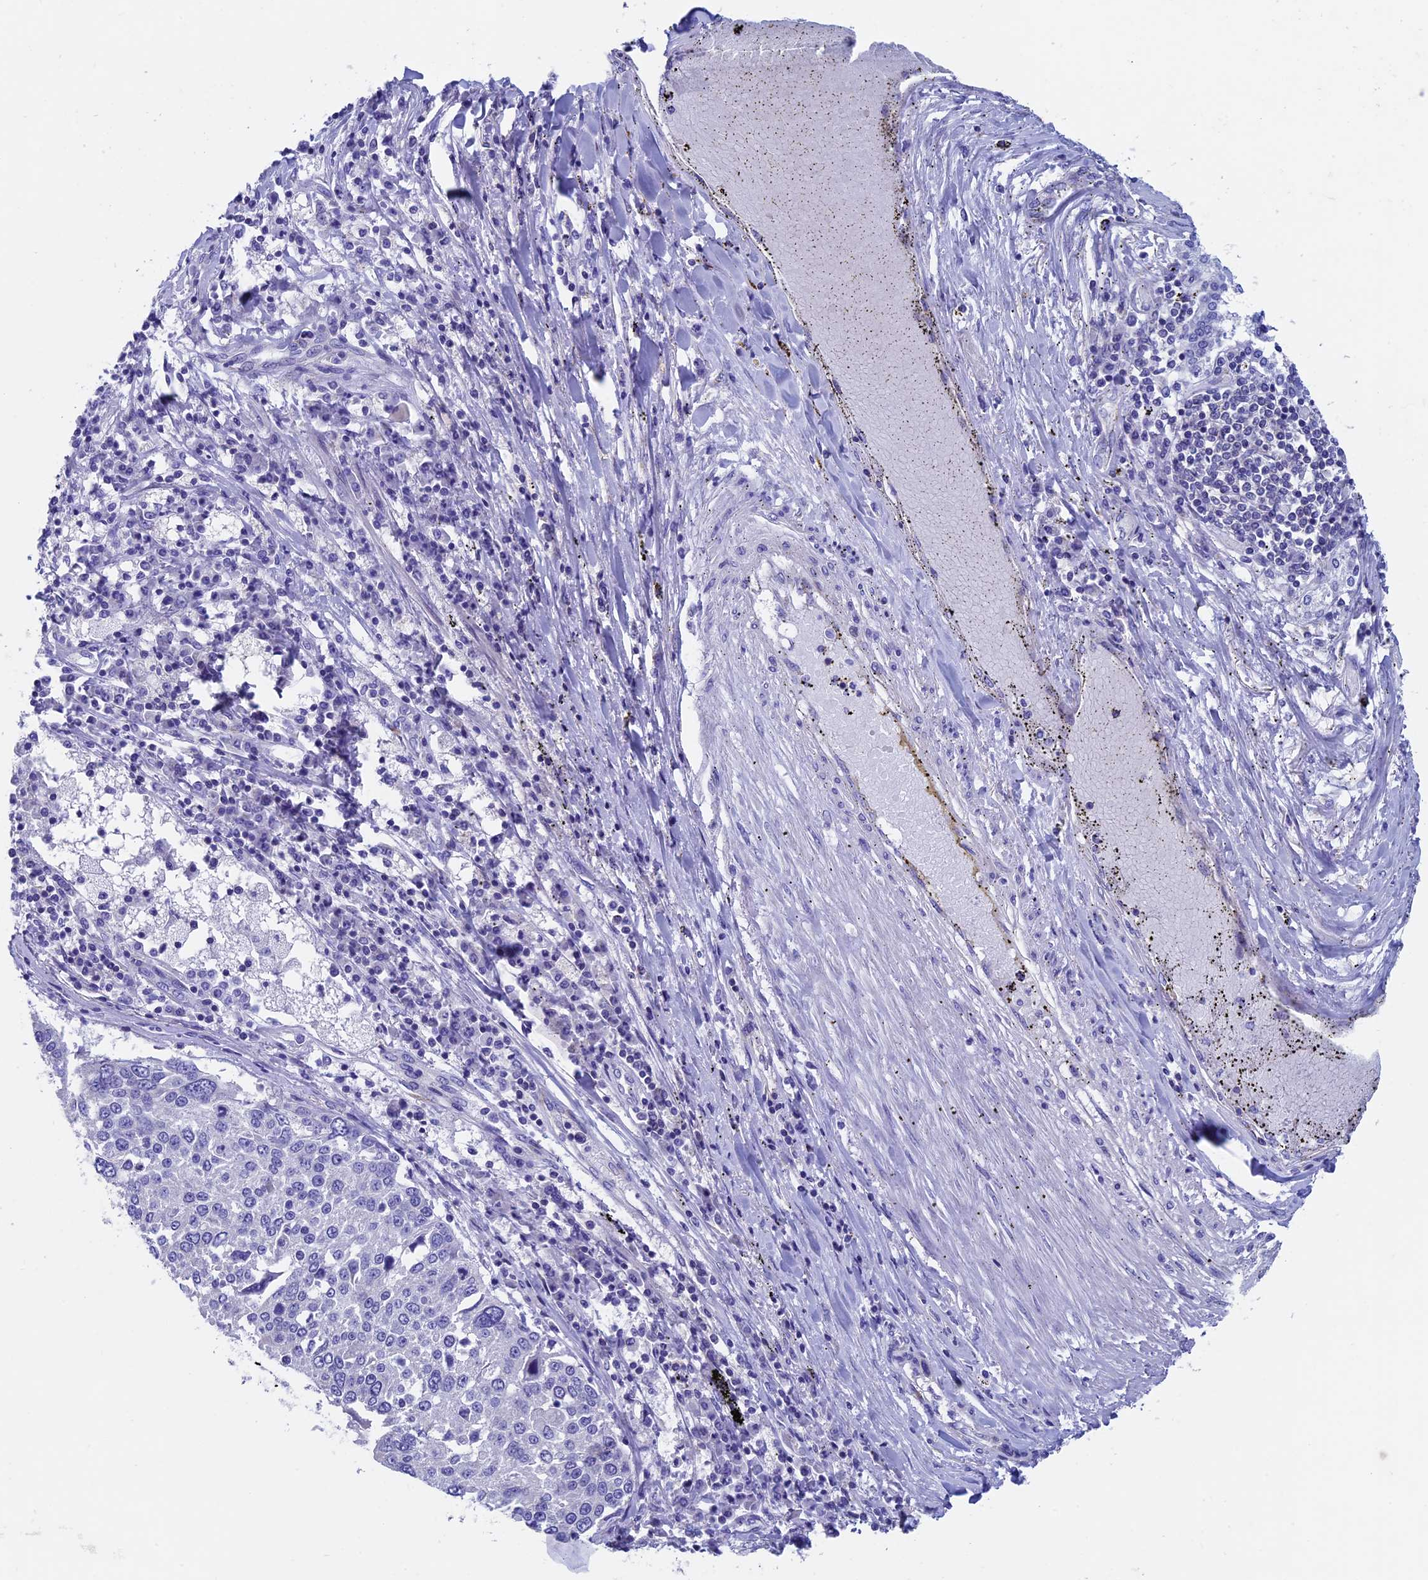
{"staining": {"intensity": "negative", "quantity": "none", "location": "none"}, "tissue": "lung cancer", "cell_type": "Tumor cells", "image_type": "cancer", "snomed": [{"axis": "morphology", "description": "Squamous cell carcinoma, NOS"}, {"axis": "topography", "description": "Lung"}], "caption": "This is an immunohistochemistry micrograph of lung cancer (squamous cell carcinoma). There is no positivity in tumor cells.", "gene": "SEPTIN1", "patient": {"sex": "male", "age": 65}}